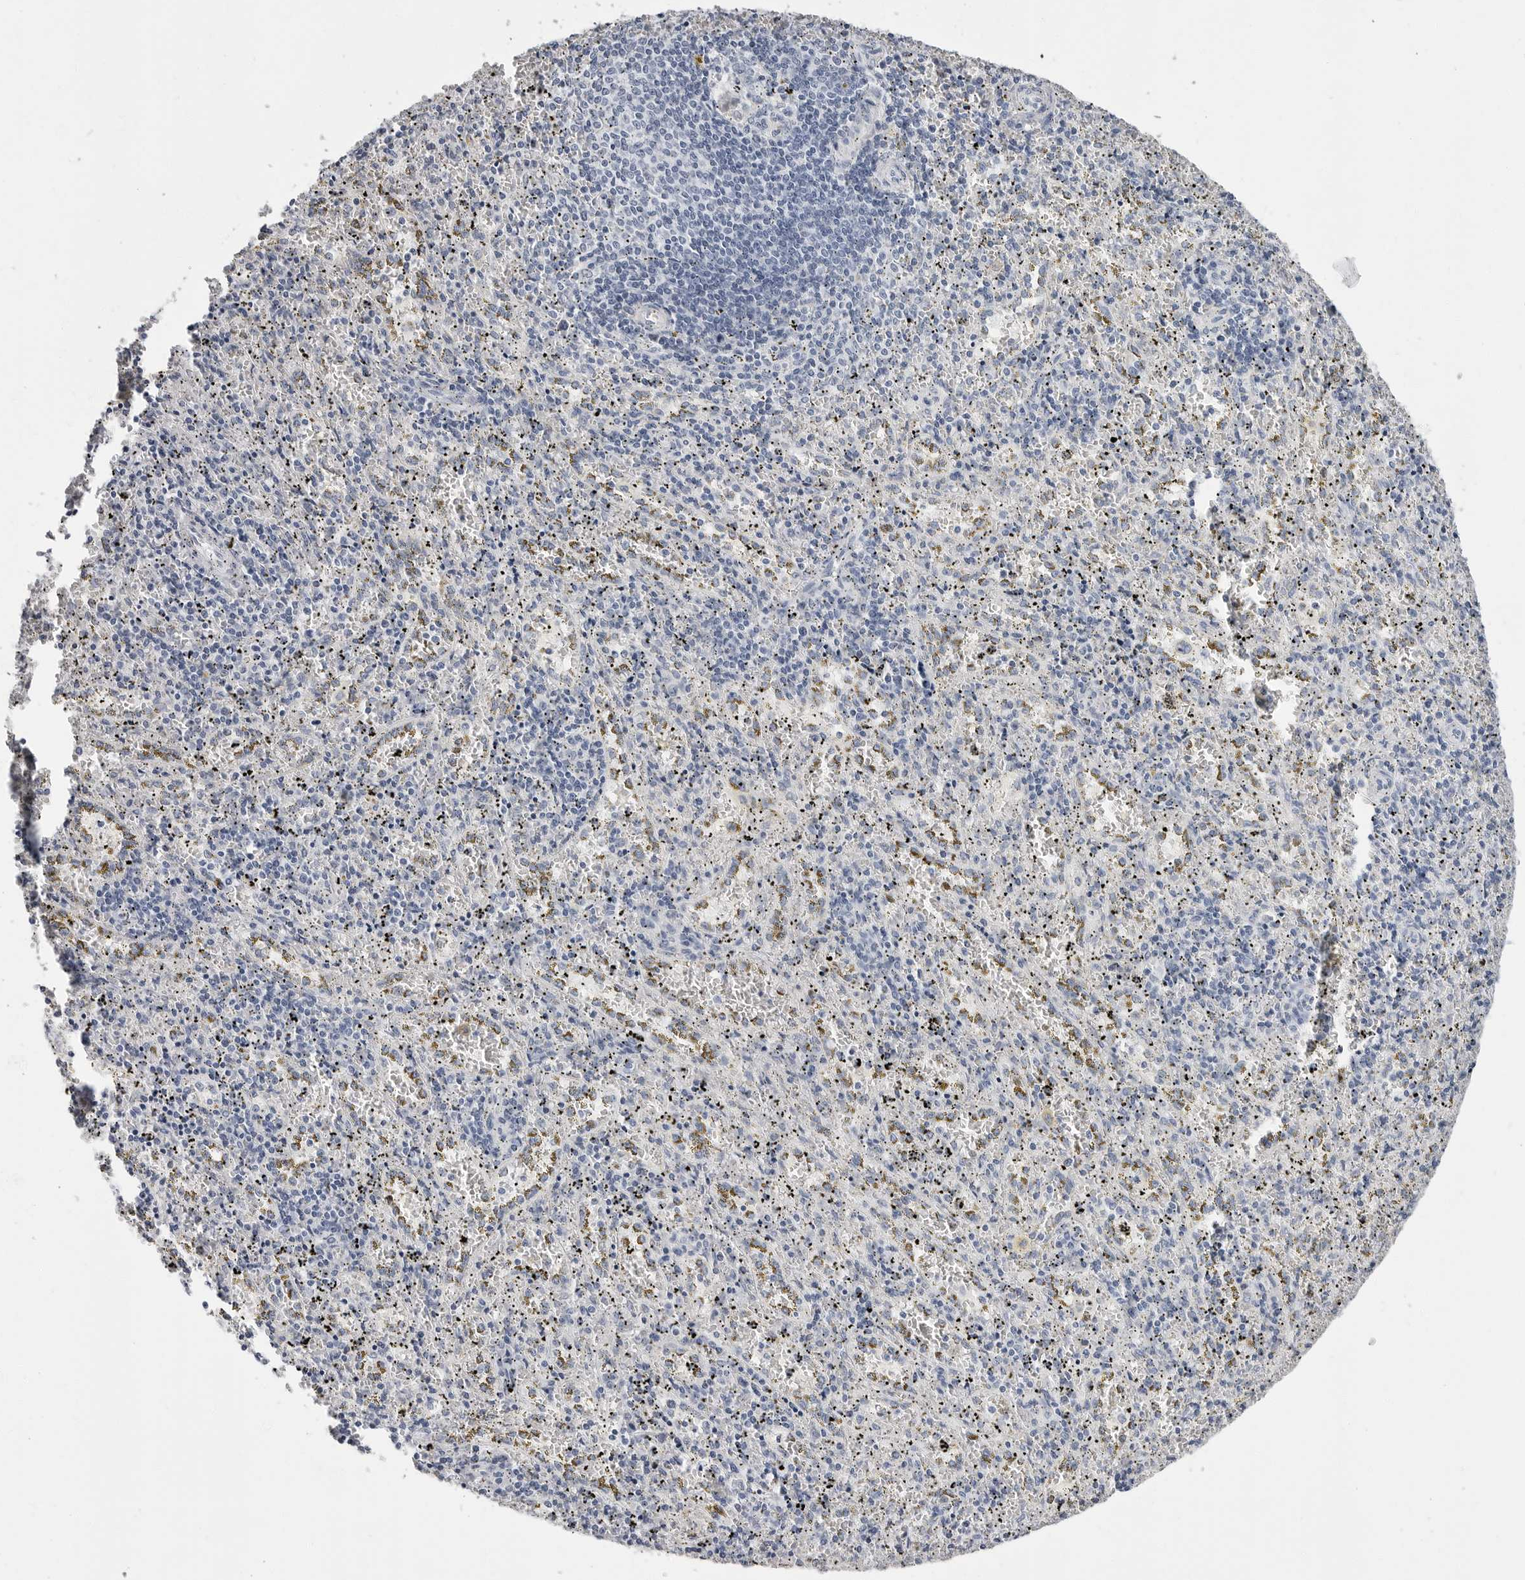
{"staining": {"intensity": "negative", "quantity": "none", "location": "none"}, "tissue": "spleen", "cell_type": "Cells in red pulp", "image_type": "normal", "snomed": [{"axis": "morphology", "description": "Normal tissue, NOS"}, {"axis": "topography", "description": "Spleen"}], "caption": "This photomicrograph is of benign spleen stained with immunohistochemistry to label a protein in brown with the nuclei are counter-stained blue. There is no expression in cells in red pulp. (Immunohistochemistry, brightfield microscopy, high magnification).", "gene": "ERICH3", "patient": {"sex": "male", "age": 11}}